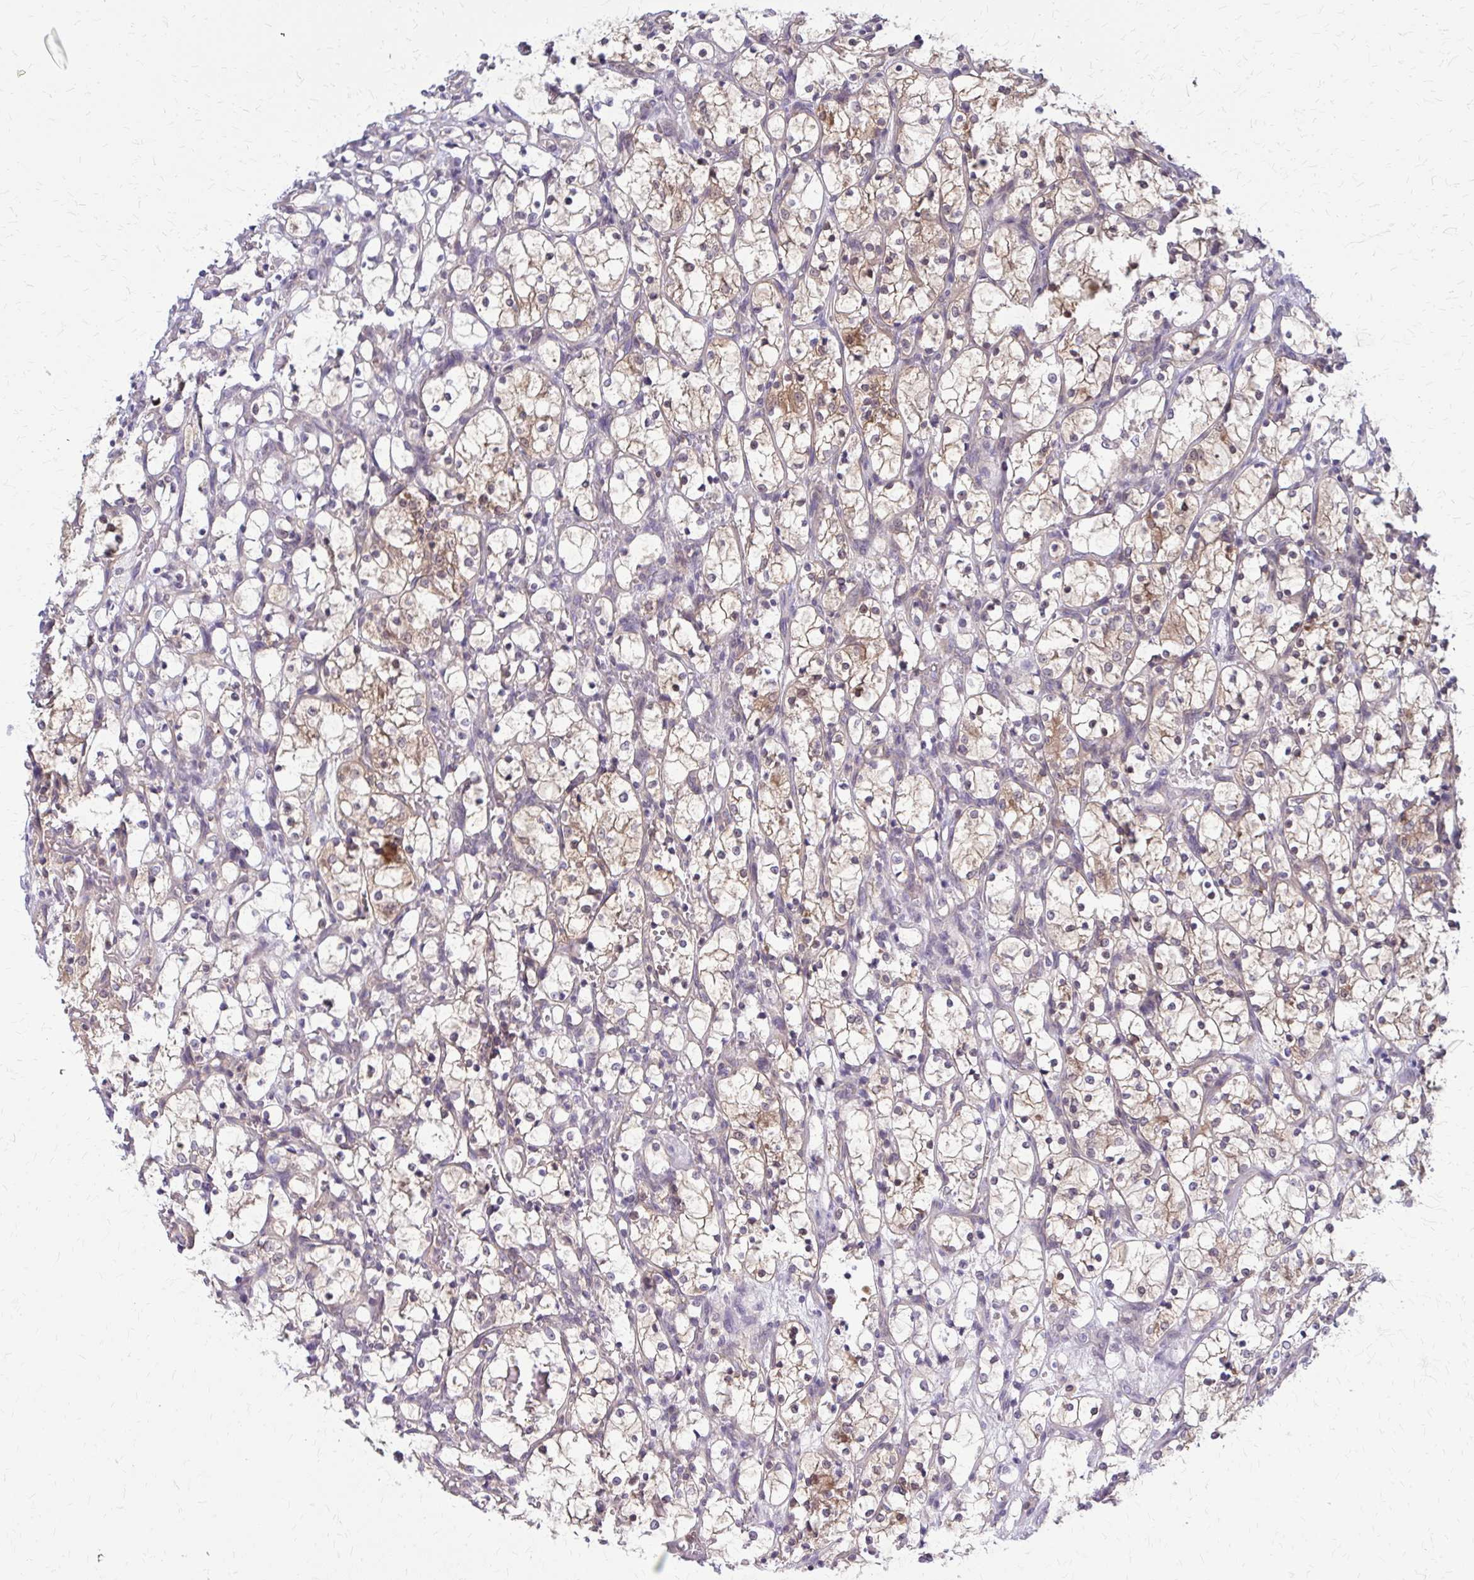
{"staining": {"intensity": "weak", "quantity": "25%-75%", "location": "cytoplasmic/membranous"}, "tissue": "renal cancer", "cell_type": "Tumor cells", "image_type": "cancer", "snomed": [{"axis": "morphology", "description": "Adenocarcinoma, NOS"}, {"axis": "topography", "description": "Kidney"}], "caption": "About 25%-75% of tumor cells in renal cancer (adenocarcinoma) display weak cytoplasmic/membranous protein positivity as visualized by brown immunohistochemical staining.", "gene": "DBI", "patient": {"sex": "female", "age": 69}}